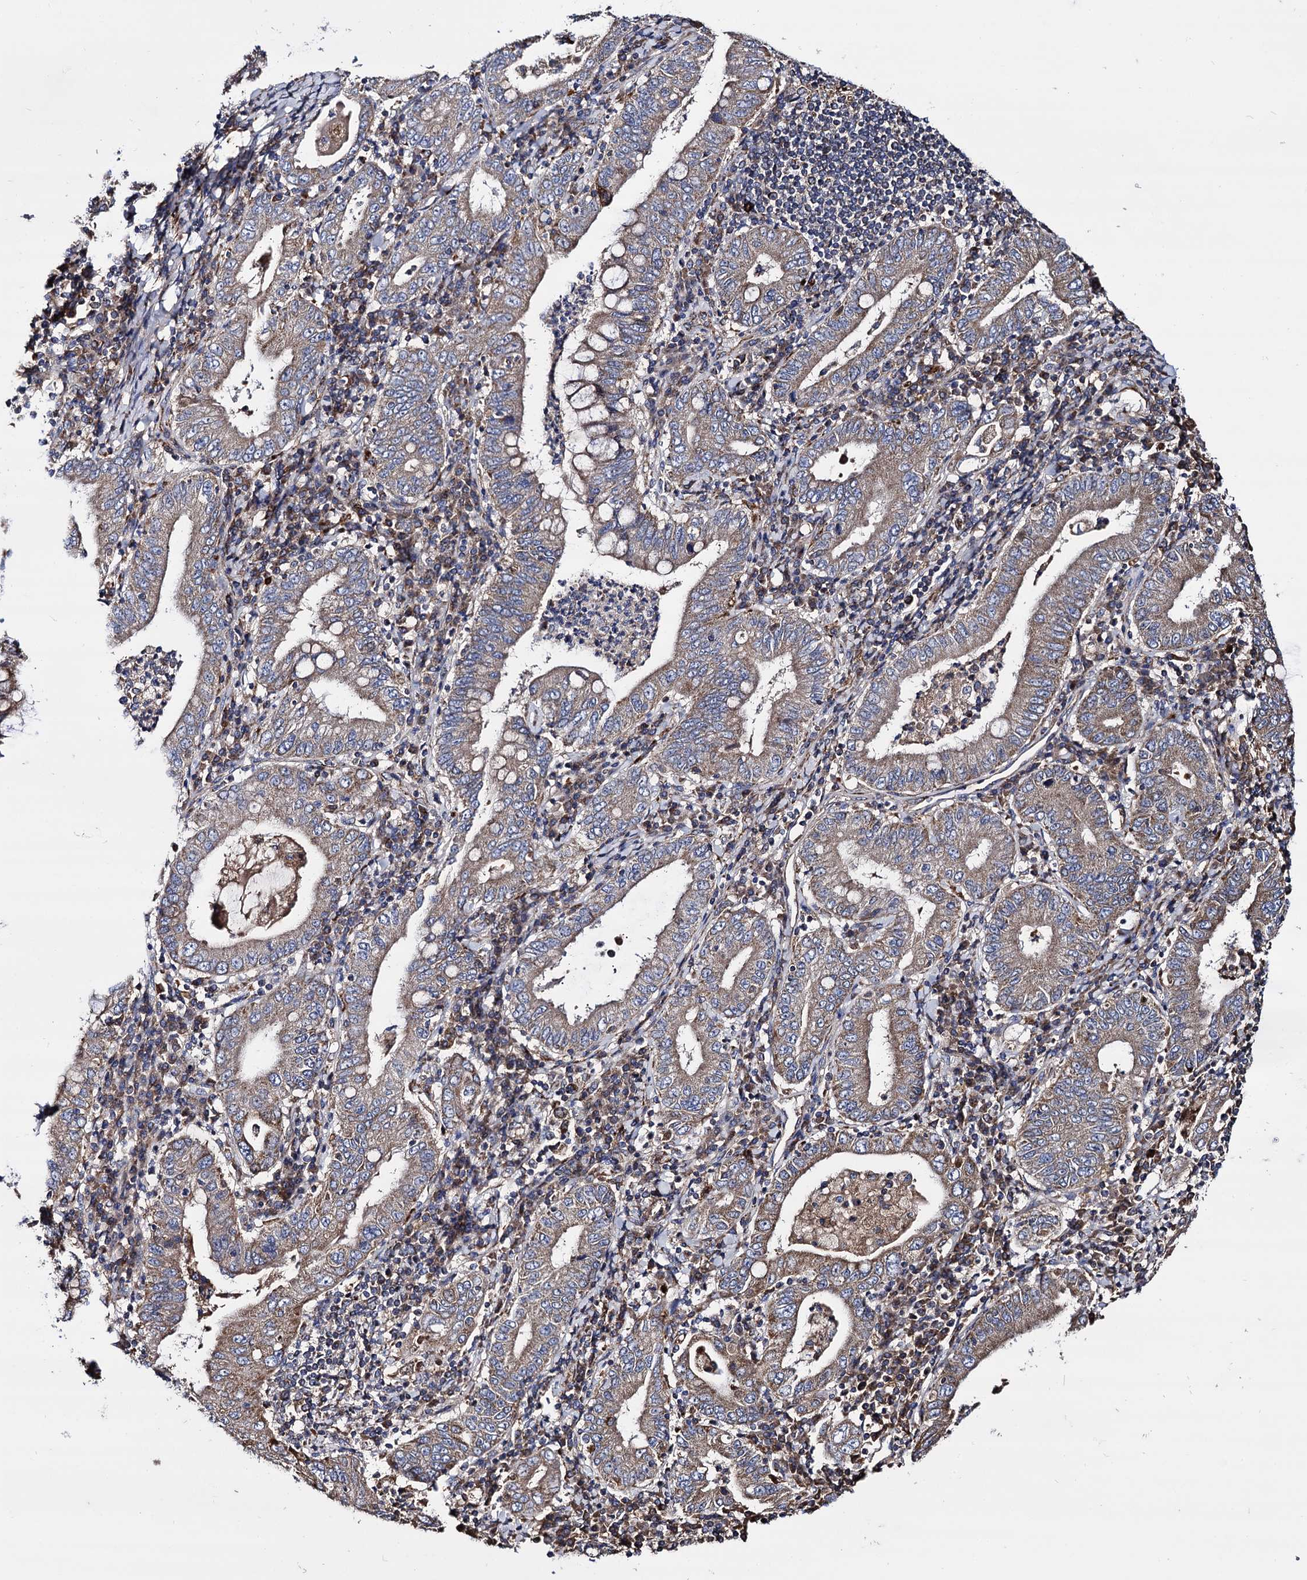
{"staining": {"intensity": "moderate", "quantity": ">75%", "location": "cytoplasmic/membranous"}, "tissue": "stomach cancer", "cell_type": "Tumor cells", "image_type": "cancer", "snomed": [{"axis": "morphology", "description": "Normal tissue, NOS"}, {"axis": "morphology", "description": "Adenocarcinoma, NOS"}, {"axis": "topography", "description": "Esophagus"}, {"axis": "topography", "description": "Stomach, upper"}, {"axis": "topography", "description": "Peripheral nerve tissue"}], "caption": "Protein positivity by immunohistochemistry (IHC) displays moderate cytoplasmic/membranous staining in about >75% of tumor cells in stomach cancer (adenocarcinoma). (IHC, brightfield microscopy, high magnification).", "gene": "IQCH", "patient": {"sex": "male", "age": 62}}